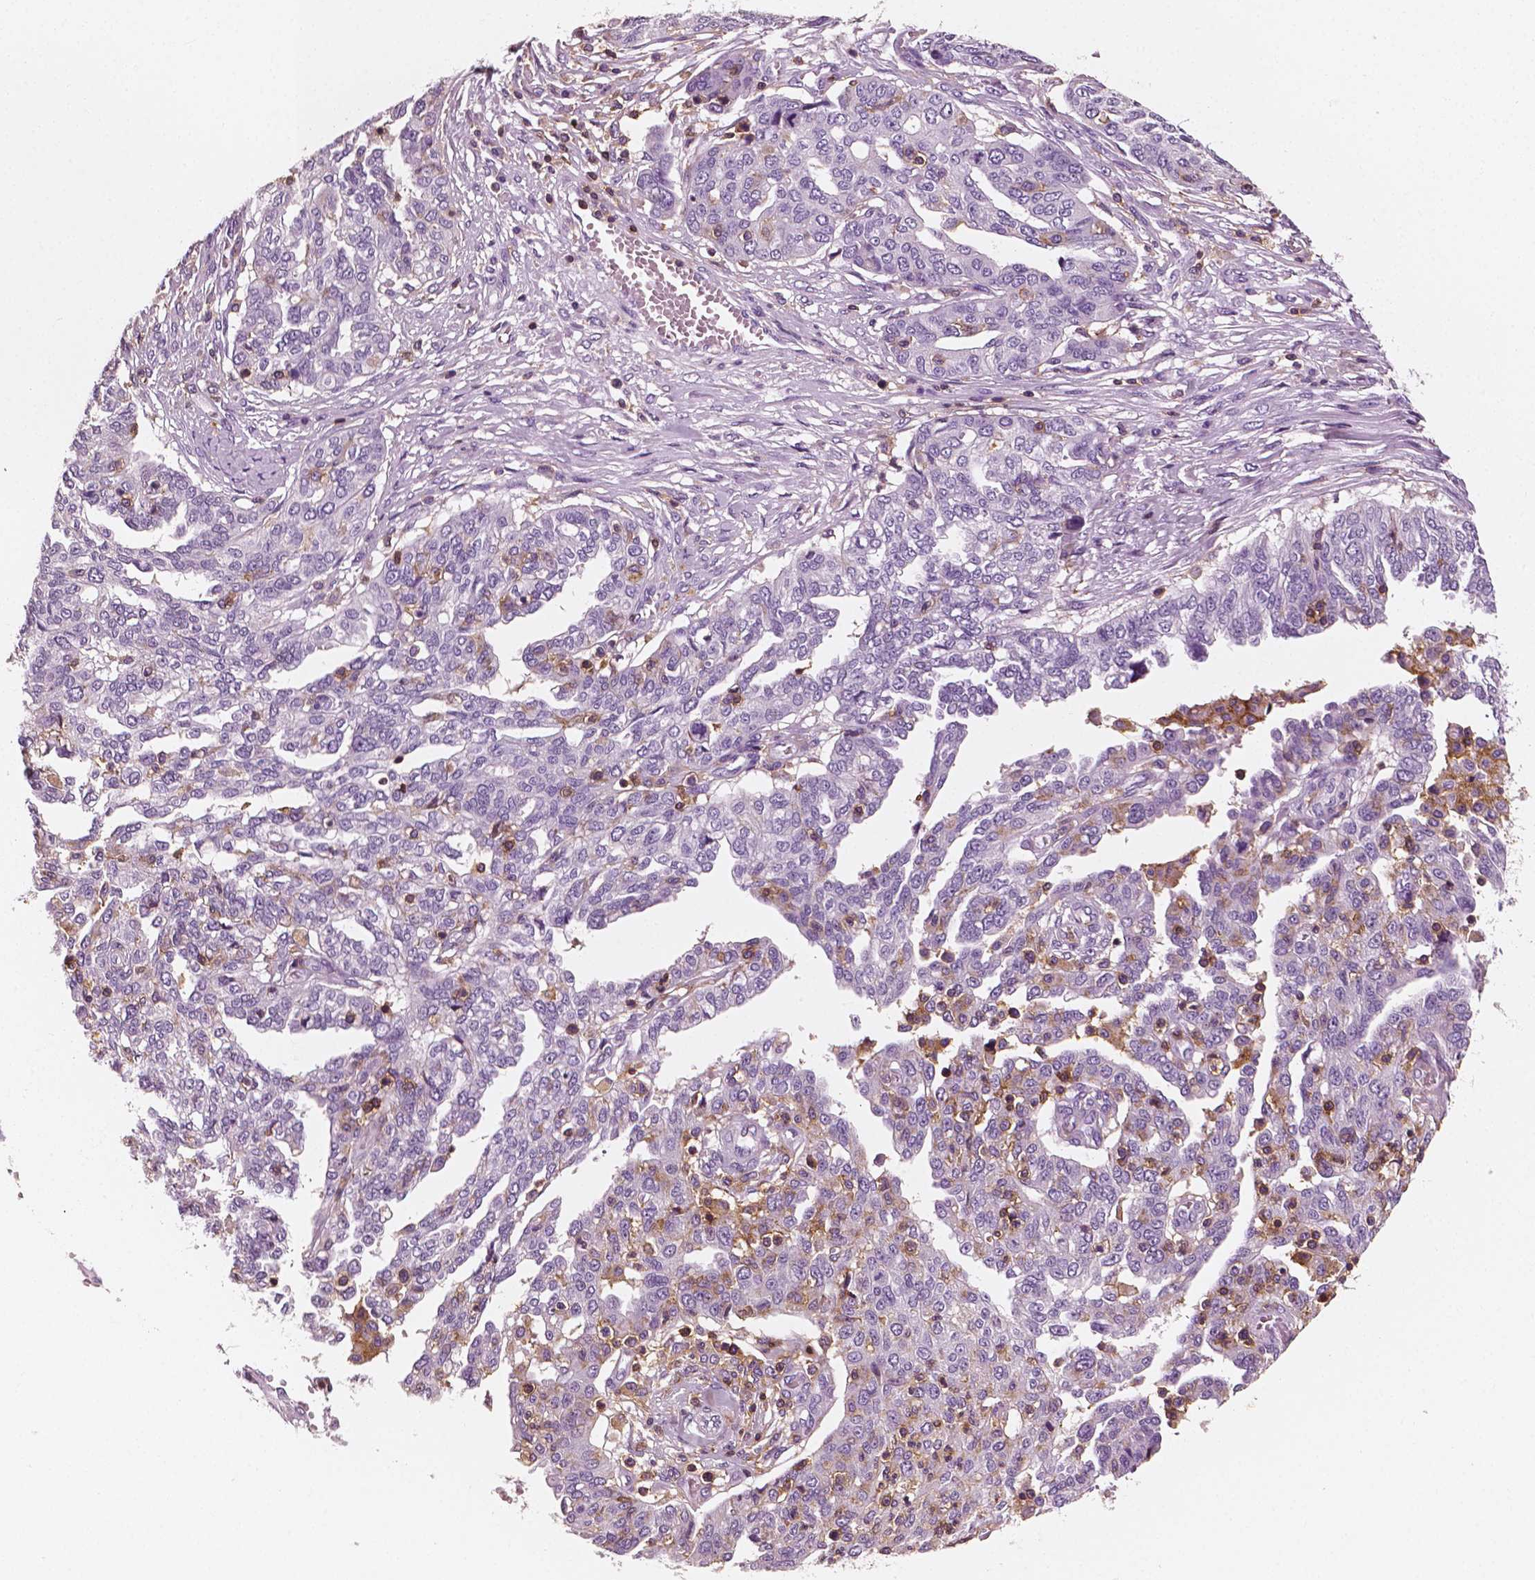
{"staining": {"intensity": "negative", "quantity": "none", "location": "none"}, "tissue": "ovarian cancer", "cell_type": "Tumor cells", "image_type": "cancer", "snomed": [{"axis": "morphology", "description": "Cystadenocarcinoma, serous, NOS"}, {"axis": "topography", "description": "Ovary"}], "caption": "Immunohistochemistry (IHC) micrograph of human ovarian cancer stained for a protein (brown), which exhibits no staining in tumor cells. The staining is performed using DAB brown chromogen with nuclei counter-stained in using hematoxylin.", "gene": "PTPRC", "patient": {"sex": "female", "age": 67}}